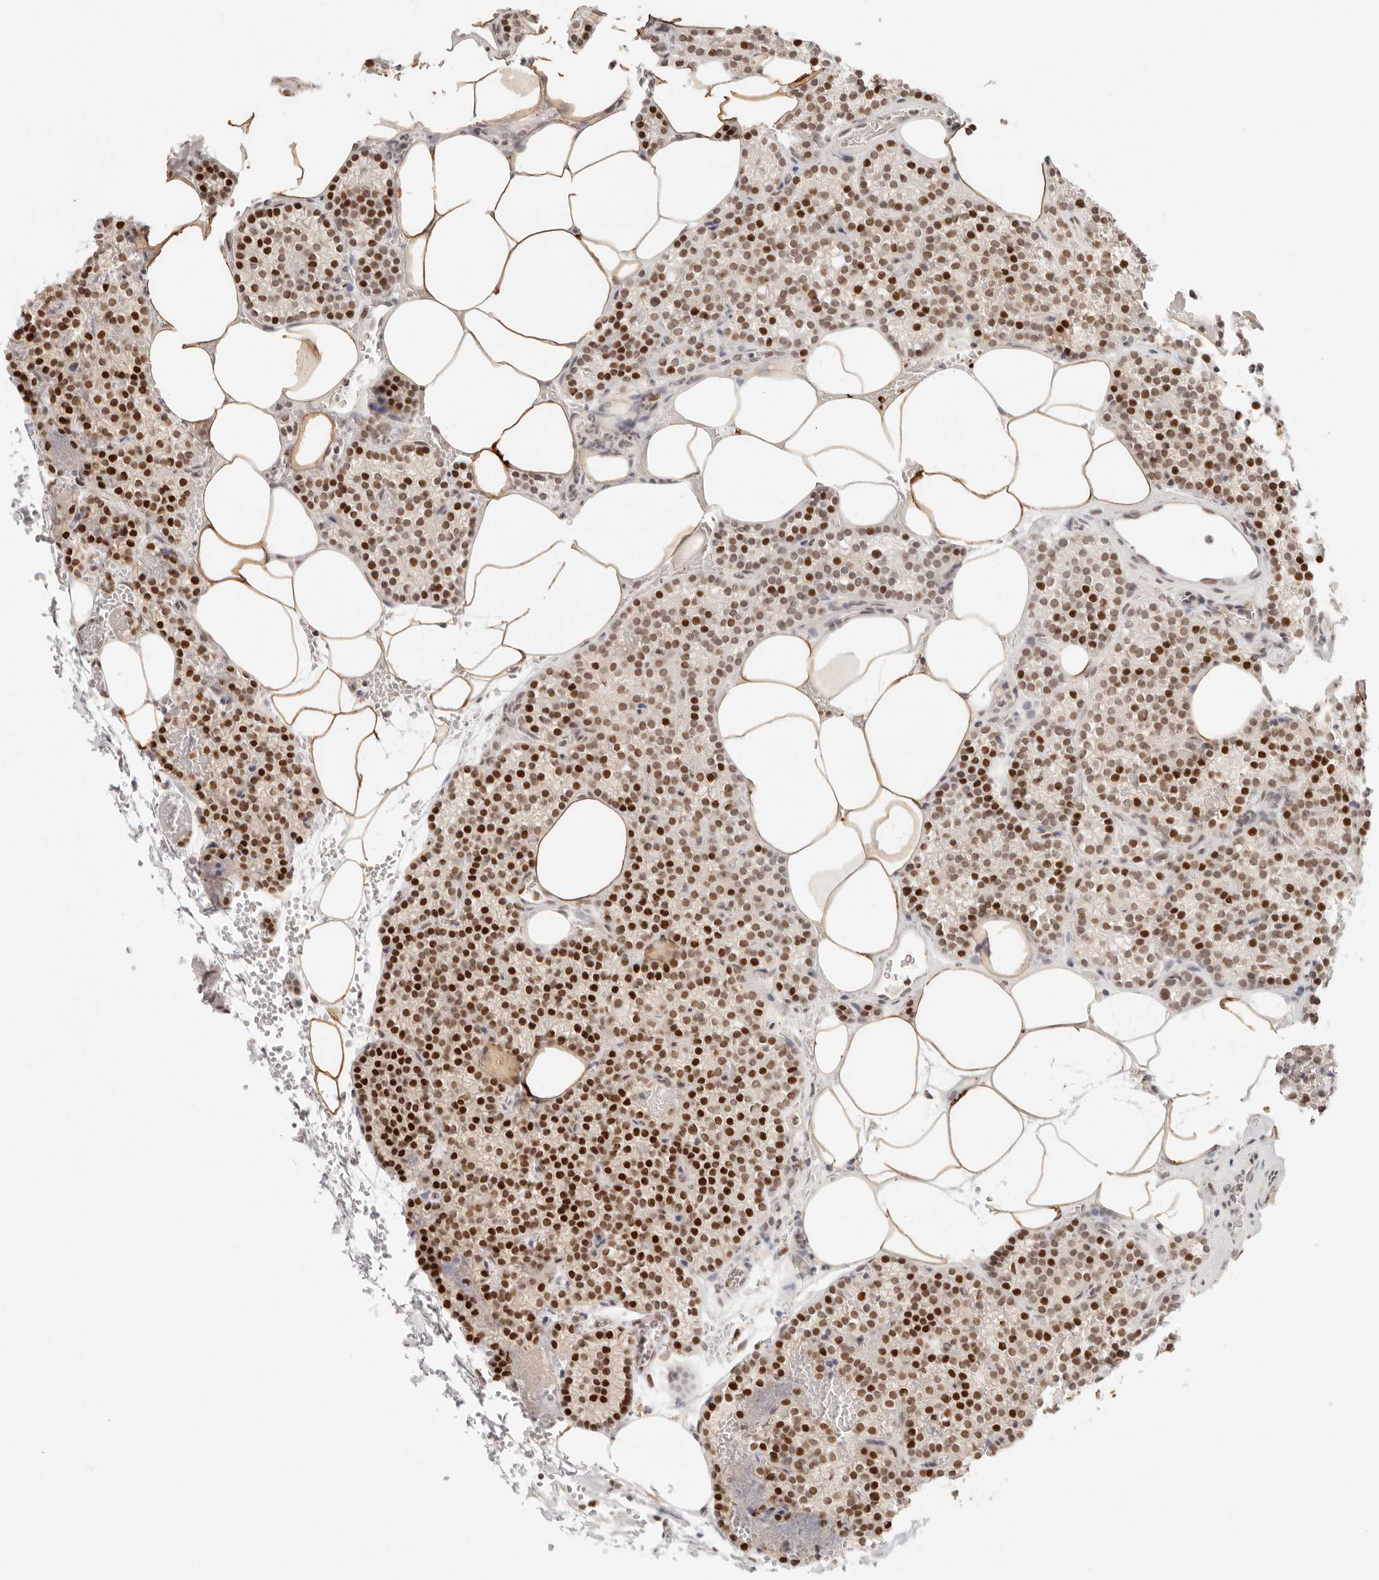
{"staining": {"intensity": "strong", "quantity": ">75%", "location": "nuclear"}, "tissue": "parathyroid gland", "cell_type": "Glandular cells", "image_type": "normal", "snomed": [{"axis": "morphology", "description": "Normal tissue, NOS"}, {"axis": "topography", "description": "Parathyroid gland"}], "caption": "Immunohistochemical staining of unremarkable human parathyroid gland displays >75% levels of strong nuclear protein staining in approximately >75% of glandular cells. (DAB = brown stain, brightfield microscopy at high magnification).", "gene": "HOXC5", "patient": {"sex": "male", "age": 58}}